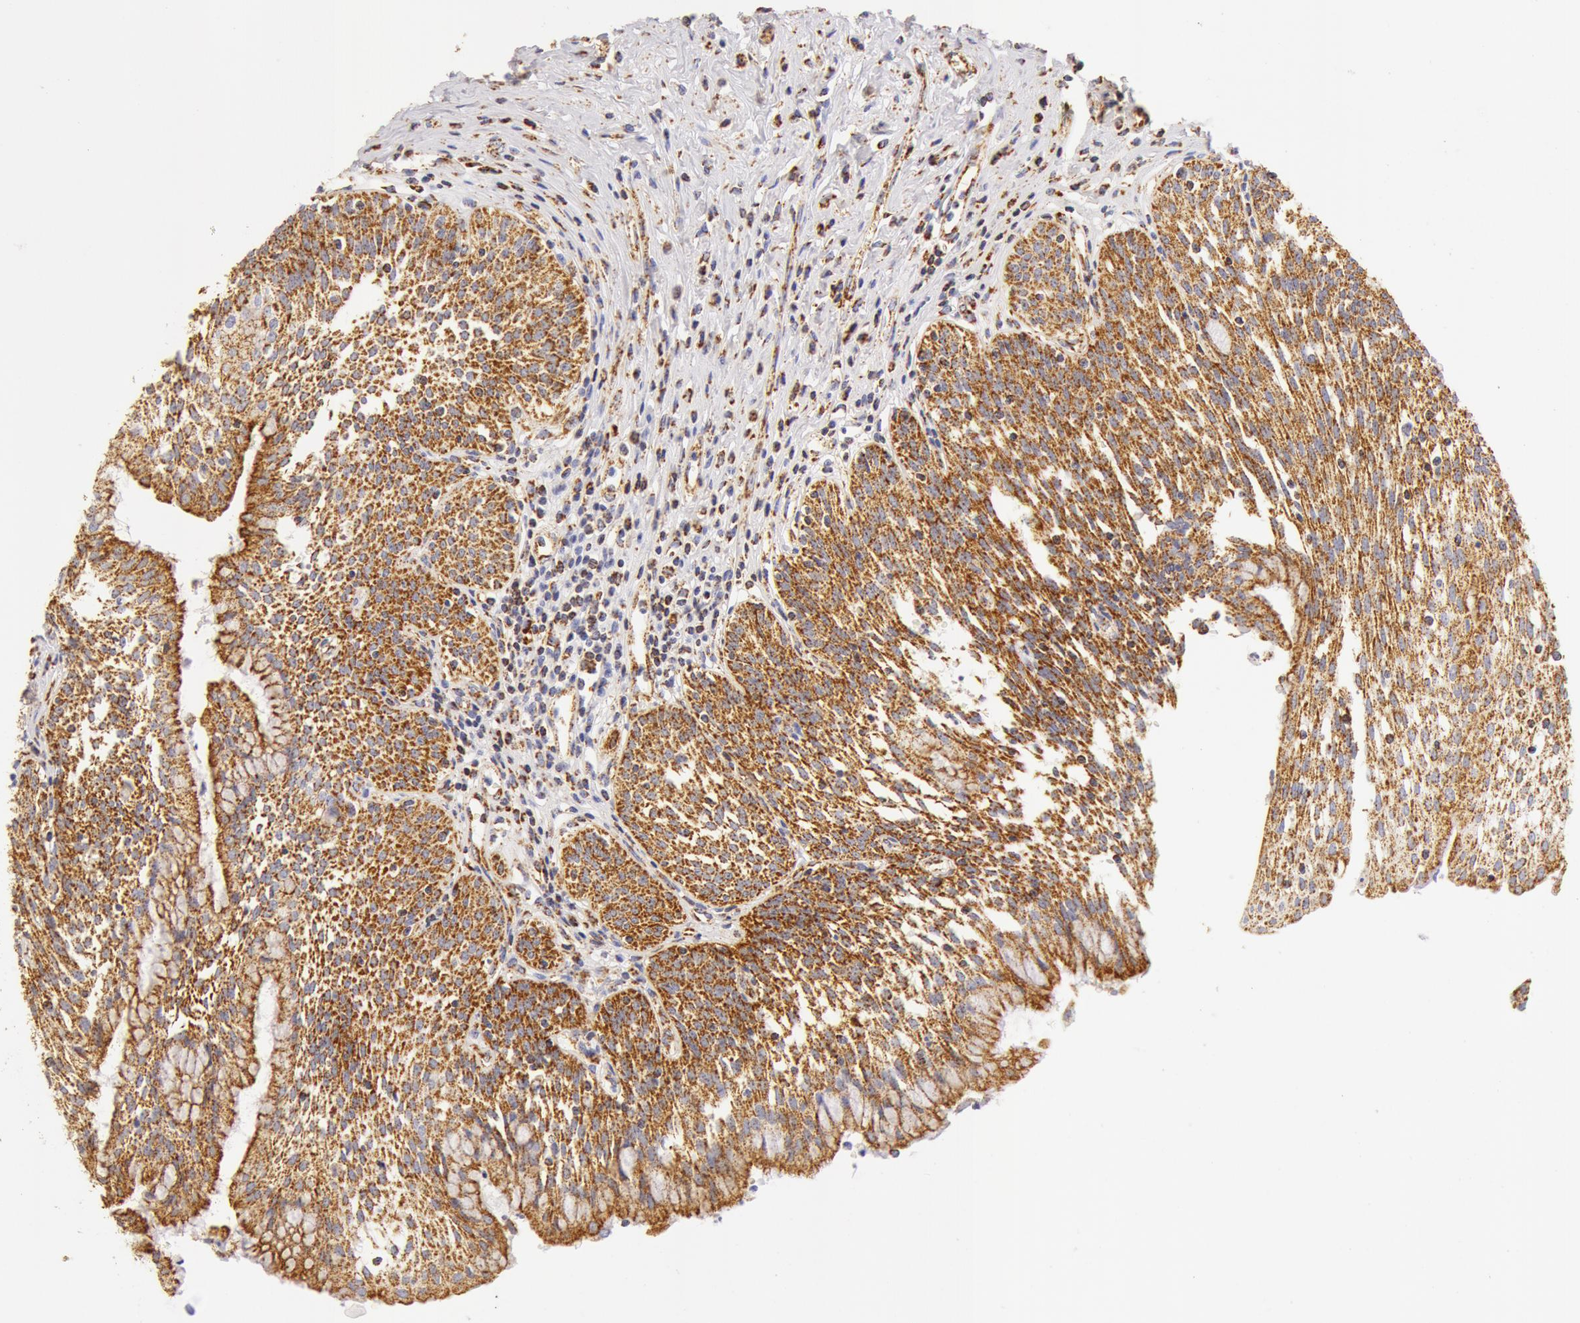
{"staining": {"intensity": "moderate", "quantity": ">75%", "location": "cytoplasmic/membranous"}, "tissue": "urinary bladder", "cell_type": "Urothelial cells", "image_type": "normal", "snomed": [{"axis": "morphology", "description": "Normal tissue, NOS"}, {"axis": "topography", "description": "Urinary bladder"}], "caption": "This is an image of immunohistochemistry staining of benign urinary bladder, which shows moderate staining in the cytoplasmic/membranous of urothelial cells.", "gene": "ATP5F1B", "patient": {"sex": "female", "age": 39}}